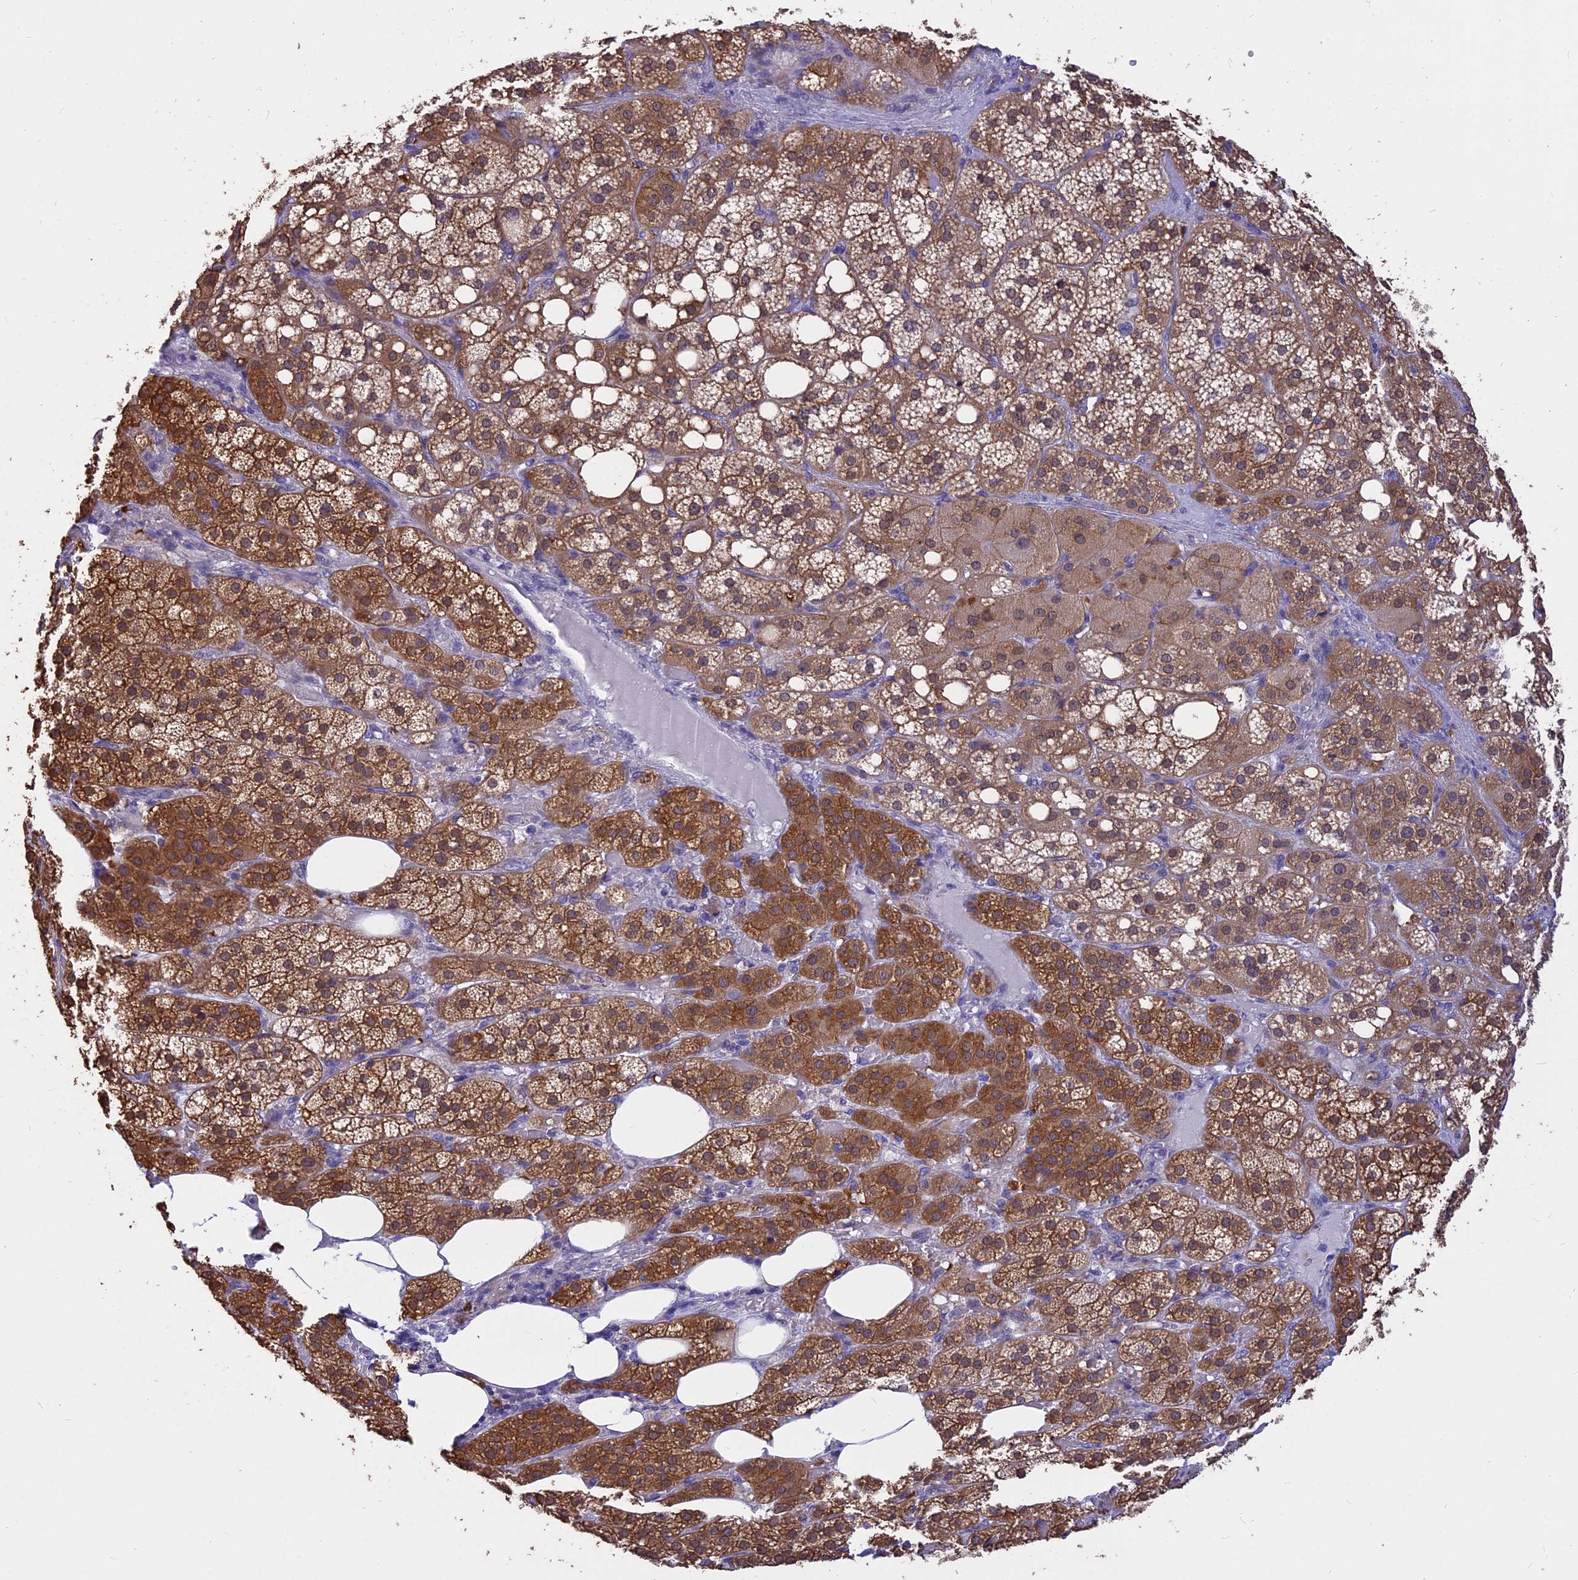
{"staining": {"intensity": "strong", "quantity": ">75%", "location": "cytoplasmic/membranous"}, "tissue": "adrenal gland", "cell_type": "Glandular cells", "image_type": "normal", "snomed": [{"axis": "morphology", "description": "Normal tissue, NOS"}, {"axis": "topography", "description": "Adrenal gland"}], "caption": "Protein staining exhibits strong cytoplasmic/membranous staining in about >75% of glandular cells in benign adrenal gland. Using DAB (brown) and hematoxylin (blue) stains, captured at high magnification using brightfield microscopy.", "gene": "STUB1", "patient": {"sex": "female", "age": 59}}